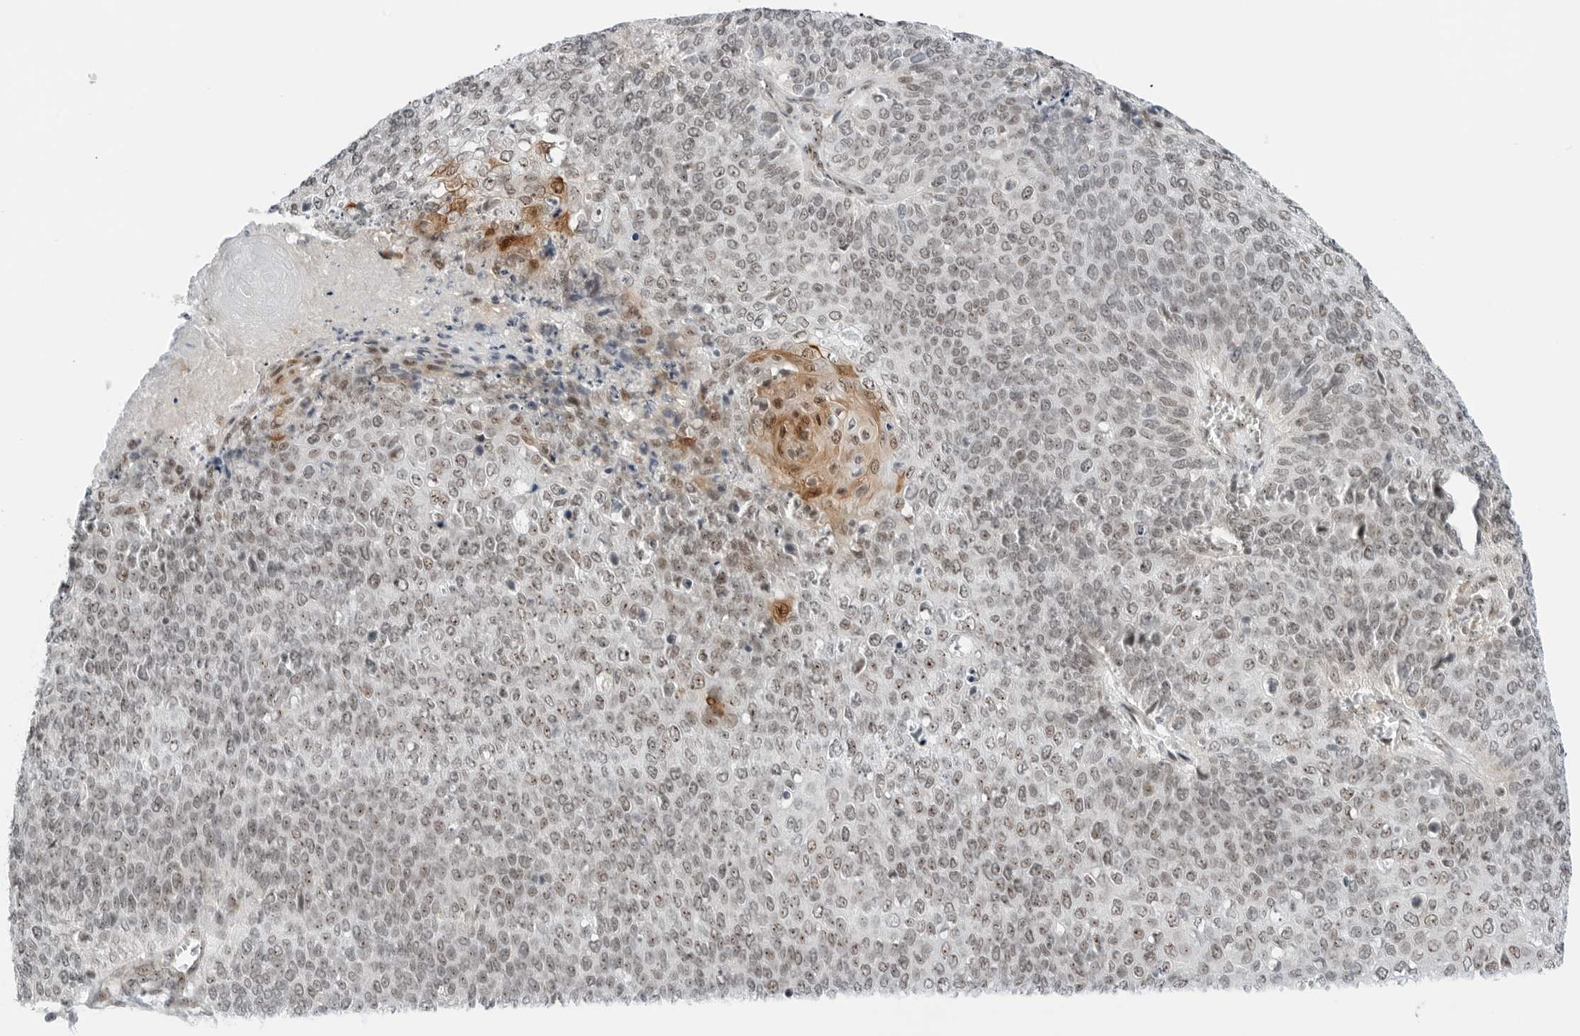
{"staining": {"intensity": "moderate", "quantity": "<25%", "location": "cytoplasmic/membranous,nuclear"}, "tissue": "cervical cancer", "cell_type": "Tumor cells", "image_type": "cancer", "snomed": [{"axis": "morphology", "description": "Squamous cell carcinoma, NOS"}, {"axis": "topography", "description": "Cervix"}], "caption": "IHC staining of cervical cancer (squamous cell carcinoma), which reveals low levels of moderate cytoplasmic/membranous and nuclear positivity in about <25% of tumor cells indicating moderate cytoplasmic/membranous and nuclear protein positivity. The staining was performed using DAB (brown) for protein detection and nuclei were counterstained in hematoxylin (blue).", "gene": "RIMKLA", "patient": {"sex": "female", "age": 39}}